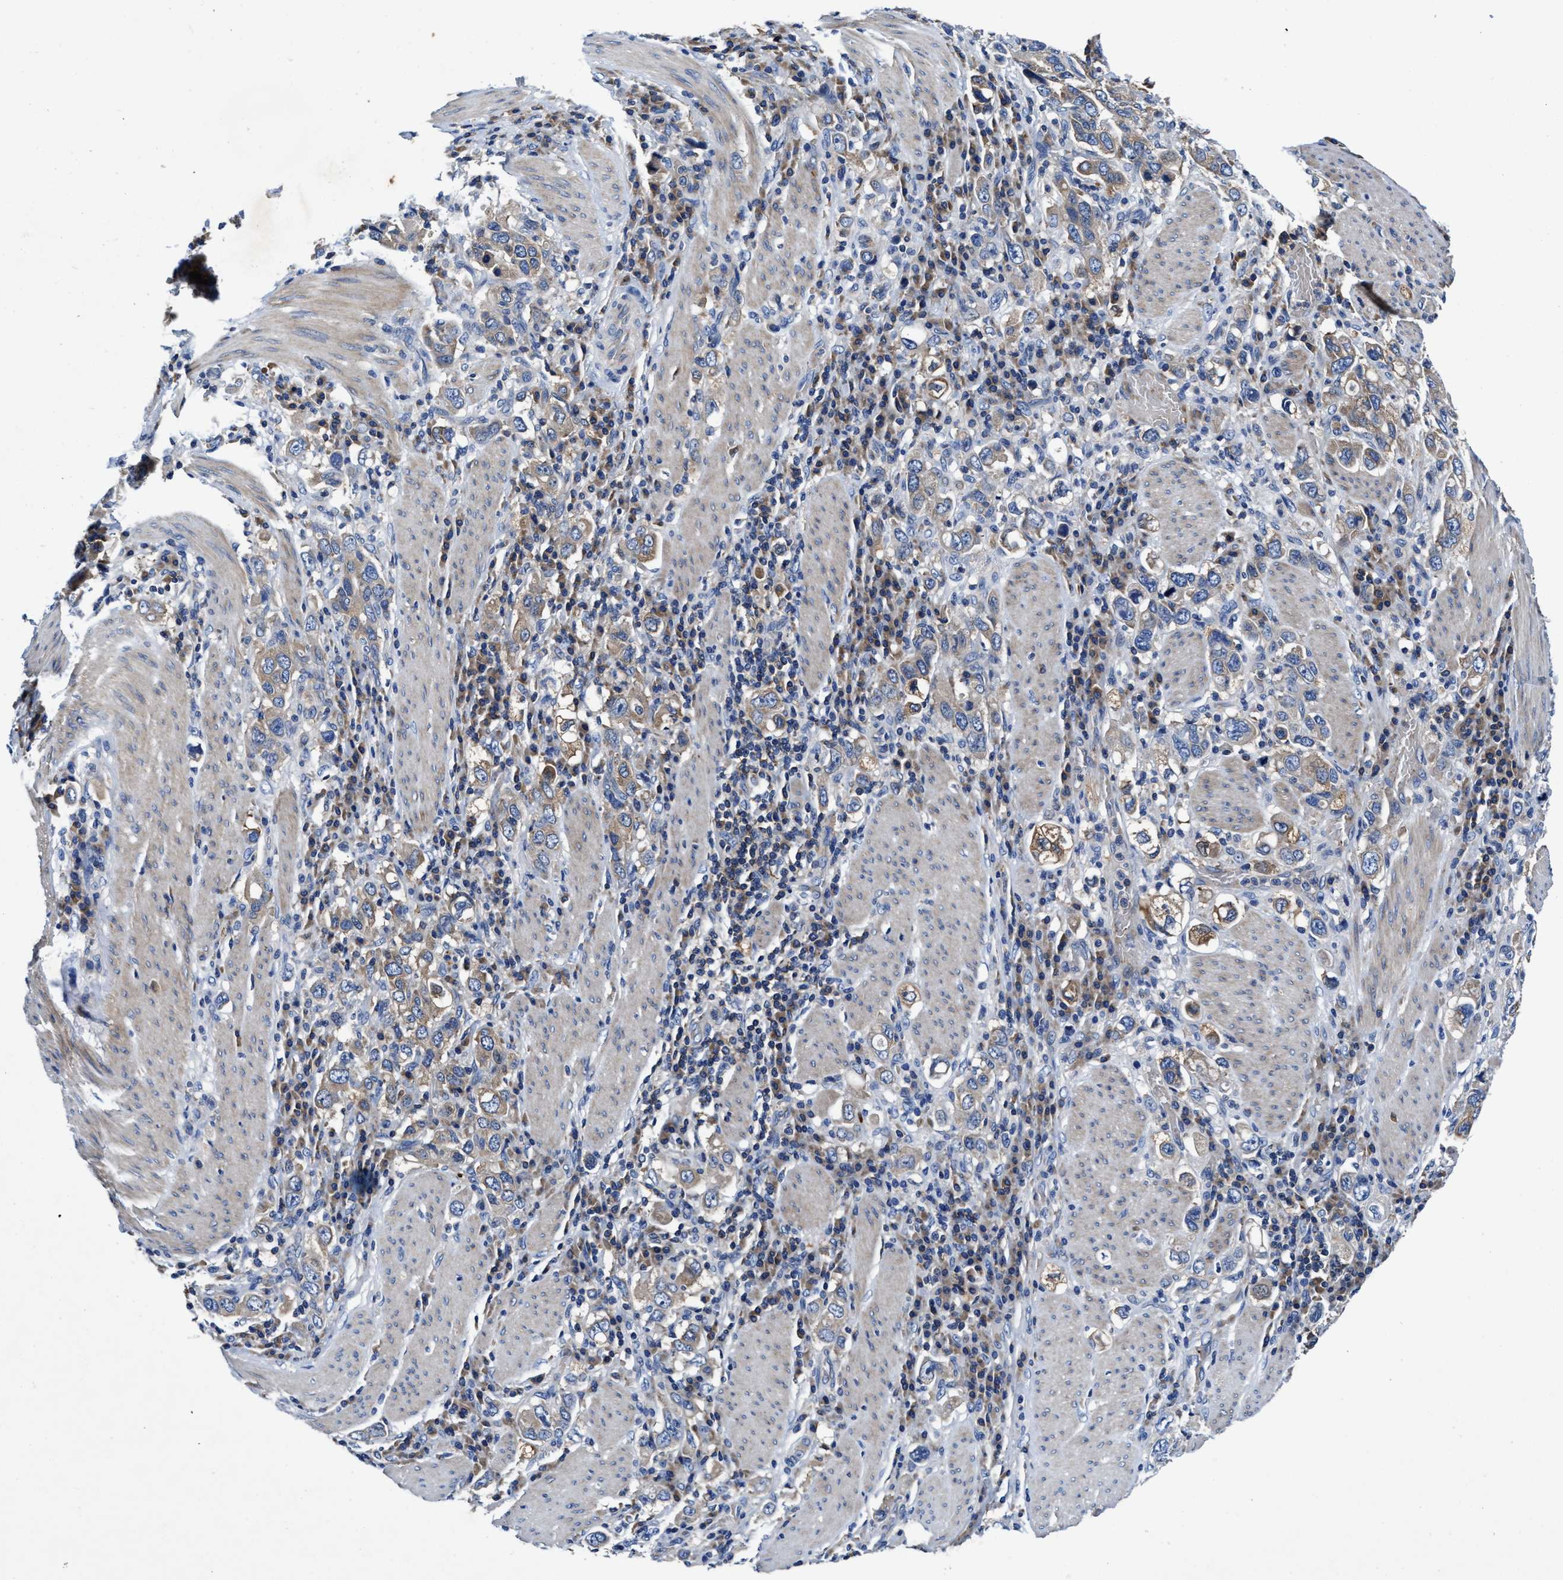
{"staining": {"intensity": "weak", "quantity": "<25%", "location": "cytoplasmic/membranous"}, "tissue": "stomach cancer", "cell_type": "Tumor cells", "image_type": "cancer", "snomed": [{"axis": "morphology", "description": "Adenocarcinoma, NOS"}, {"axis": "topography", "description": "Stomach, upper"}], "caption": "A micrograph of stomach adenocarcinoma stained for a protein displays no brown staining in tumor cells.", "gene": "PHLPP1", "patient": {"sex": "male", "age": 62}}